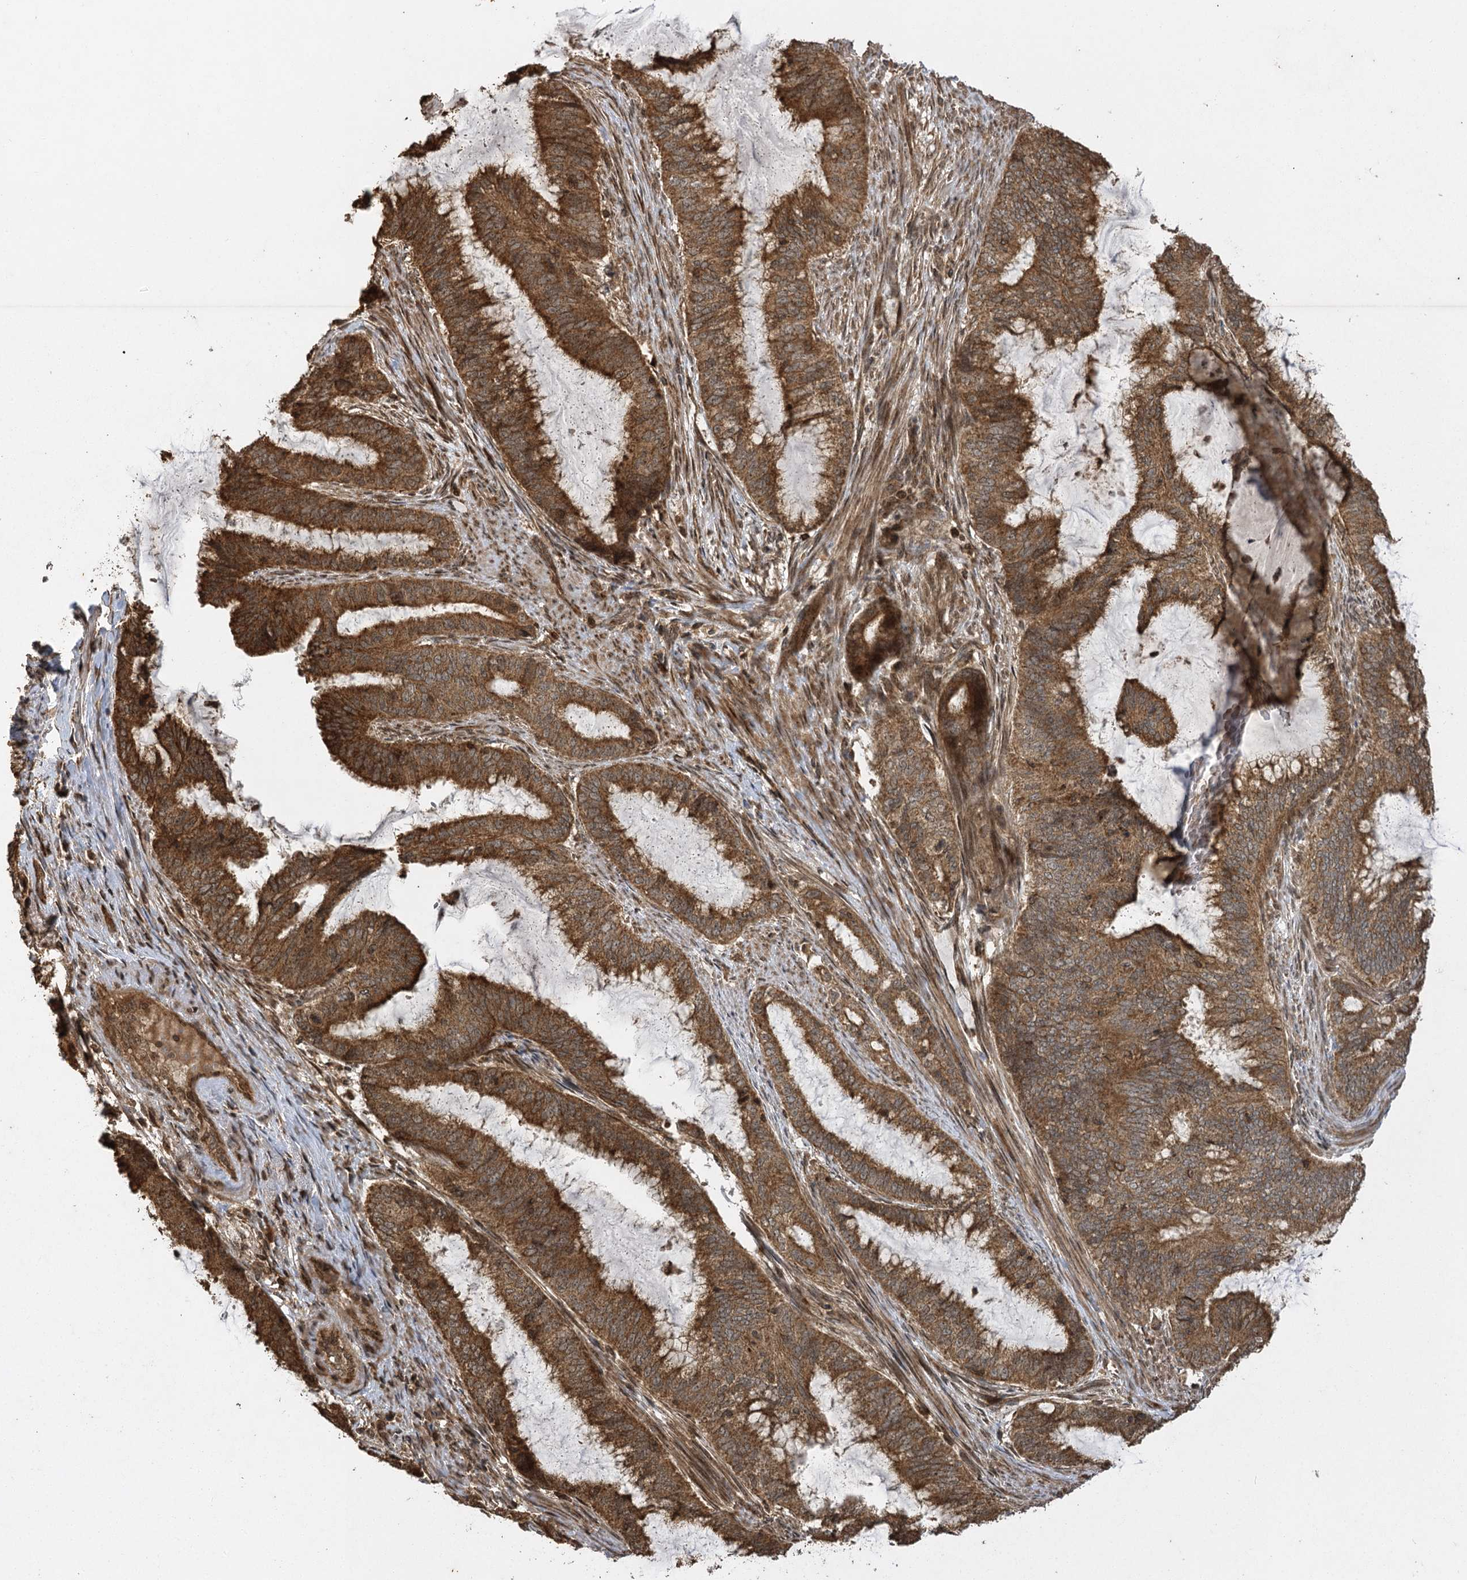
{"staining": {"intensity": "strong", "quantity": ">75%", "location": "cytoplasmic/membranous"}, "tissue": "endometrial cancer", "cell_type": "Tumor cells", "image_type": "cancer", "snomed": [{"axis": "morphology", "description": "Adenocarcinoma, NOS"}, {"axis": "topography", "description": "Endometrium"}], "caption": "A brown stain shows strong cytoplasmic/membranous expression of a protein in human adenocarcinoma (endometrial) tumor cells.", "gene": "IL11RA", "patient": {"sex": "female", "age": 51}}